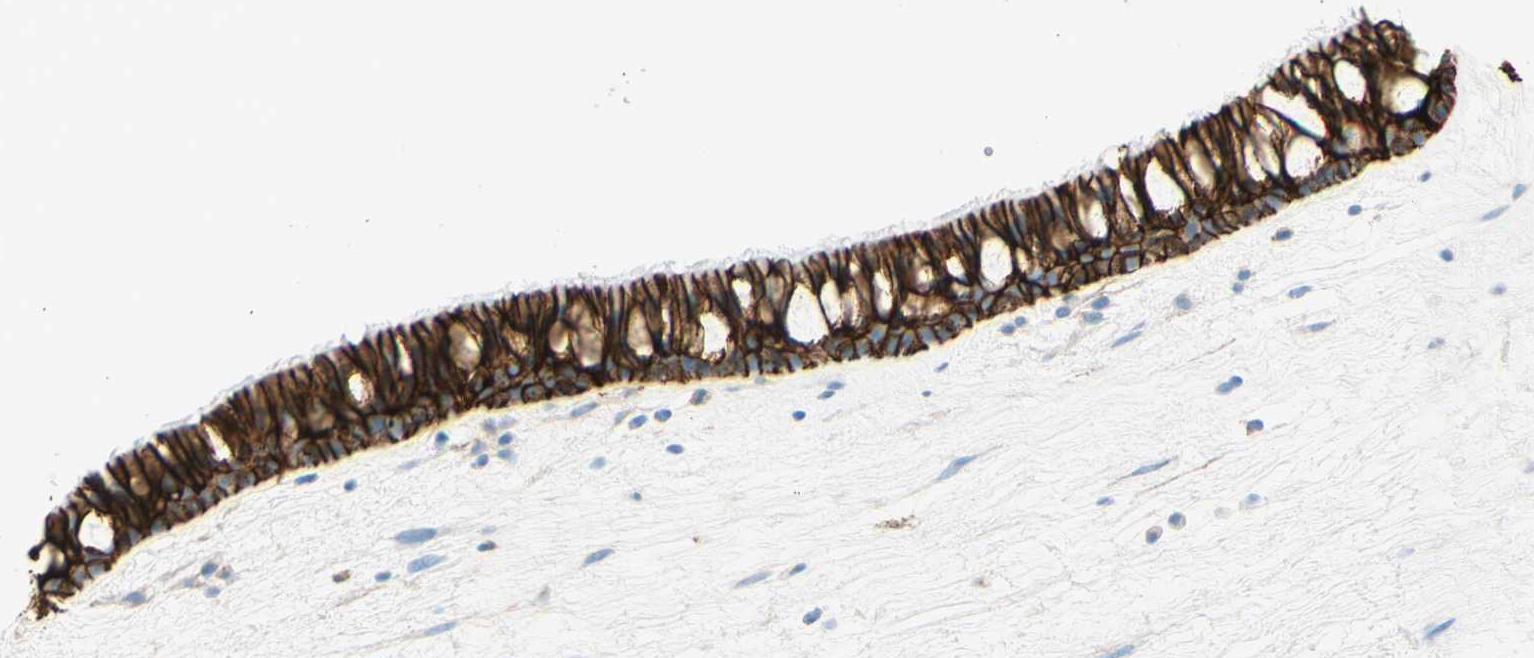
{"staining": {"intensity": "strong", "quantity": ">75%", "location": "cytoplasmic/membranous"}, "tissue": "nasopharynx", "cell_type": "Respiratory epithelial cells", "image_type": "normal", "snomed": [{"axis": "morphology", "description": "Normal tissue, NOS"}, {"axis": "morphology", "description": "Inflammation, NOS"}, {"axis": "topography", "description": "Nasopharynx"}], "caption": "Protein analysis of normal nasopharynx reveals strong cytoplasmic/membranous positivity in approximately >75% of respiratory epithelial cells.", "gene": "ALCAM", "patient": {"sex": "male", "age": 48}}